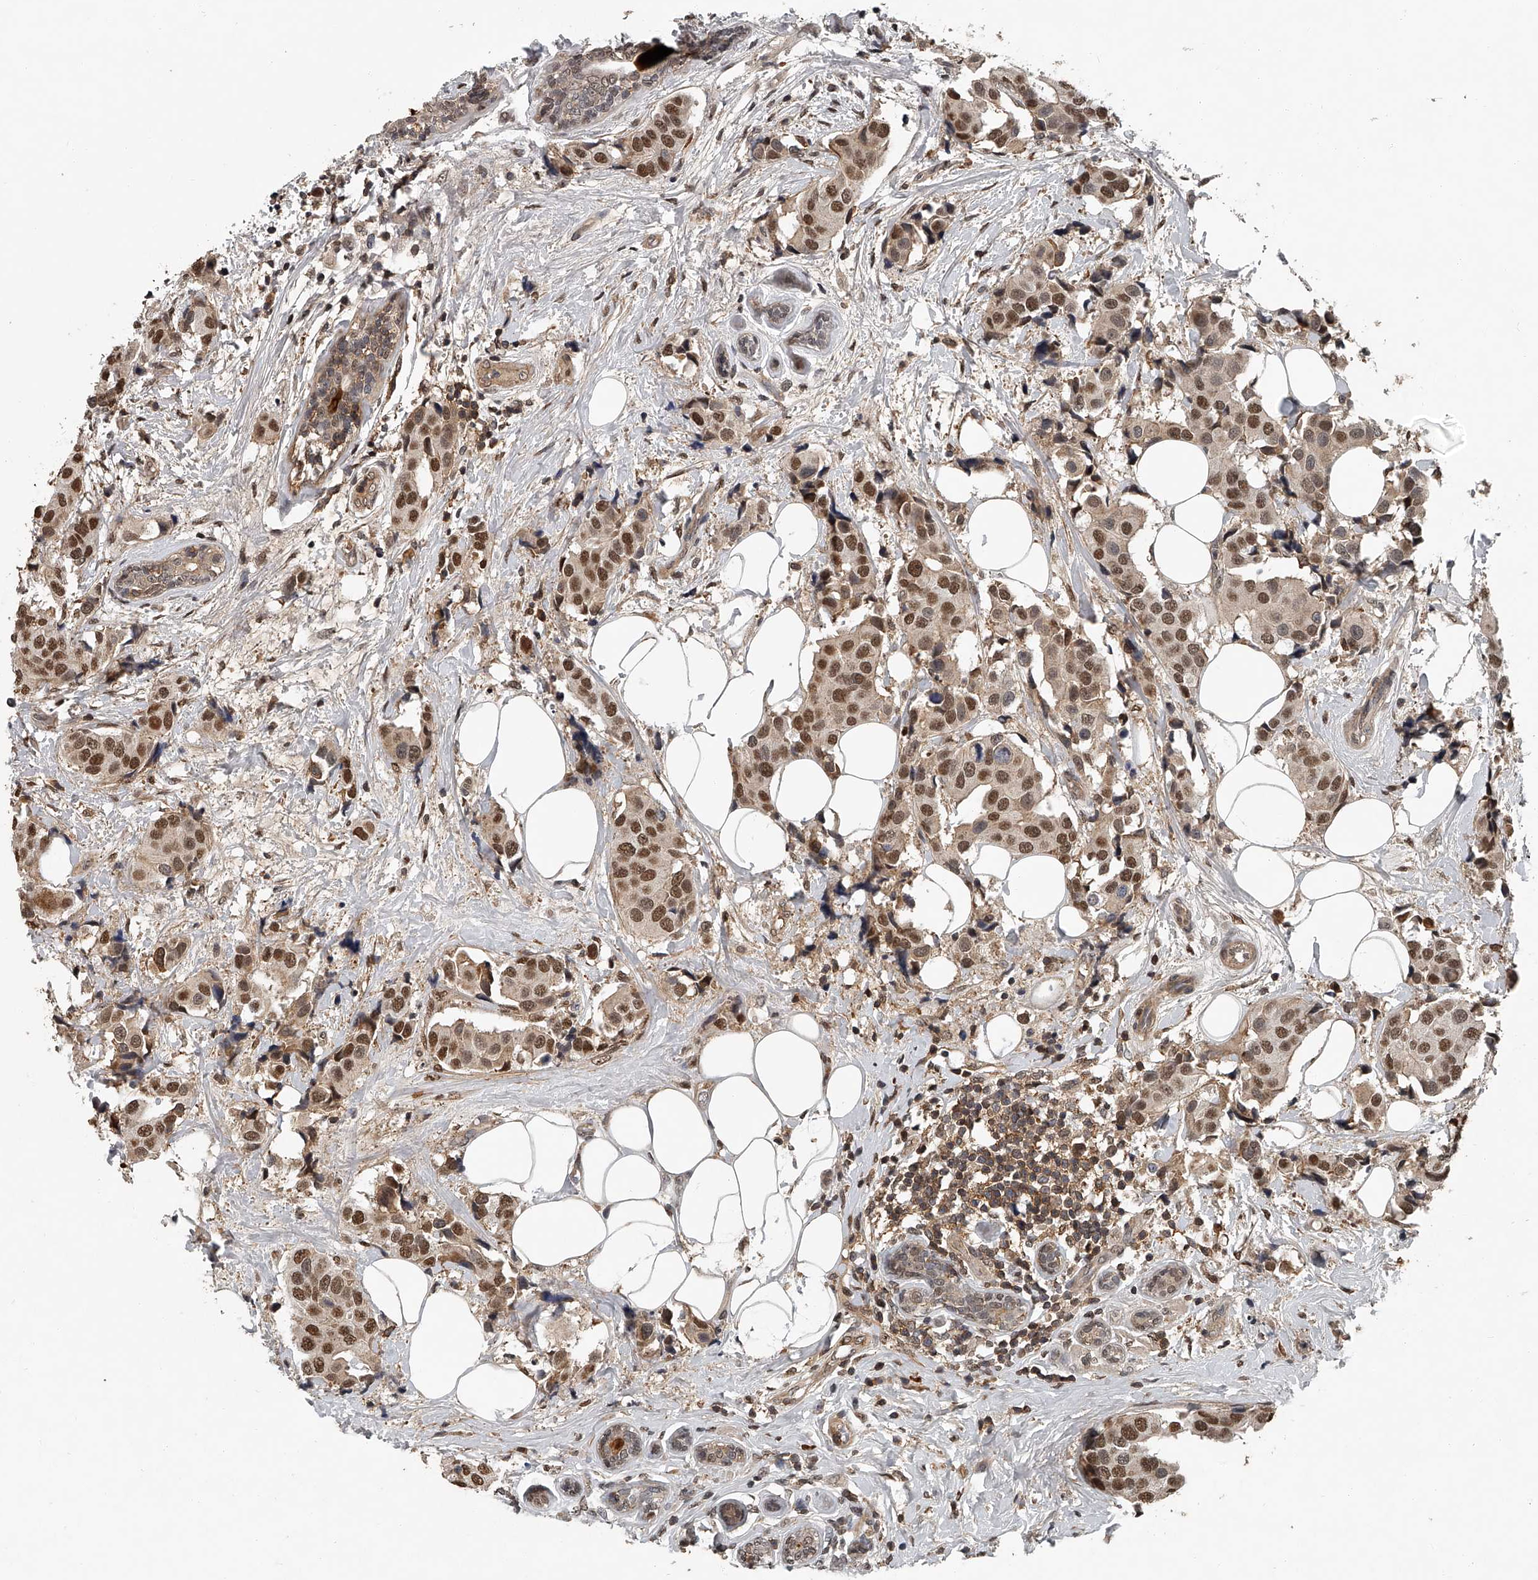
{"staining": {"intensity": "moderate", "quantity": ">75%", "location": "nuclear"}, "tissue": "breast cancer", "cell_type": "Tumor cells", "image_type": "cancer", "snomed": [{"axis": "morphology", "description": "Normal tissue, NOS"}, {"axis": "morphology", "description": "Duct carcinoma"}, {"axis": "topography", "description": "Breast"}], "caption": "This micrograph reveals immunohistochemistry (IHC) staining of human breast cancer, with medium moderate nuclear expression in about >75% of tumor cells.", "gene": "PLEKHG1", "patient": {"sex": "female", "age": 39}}